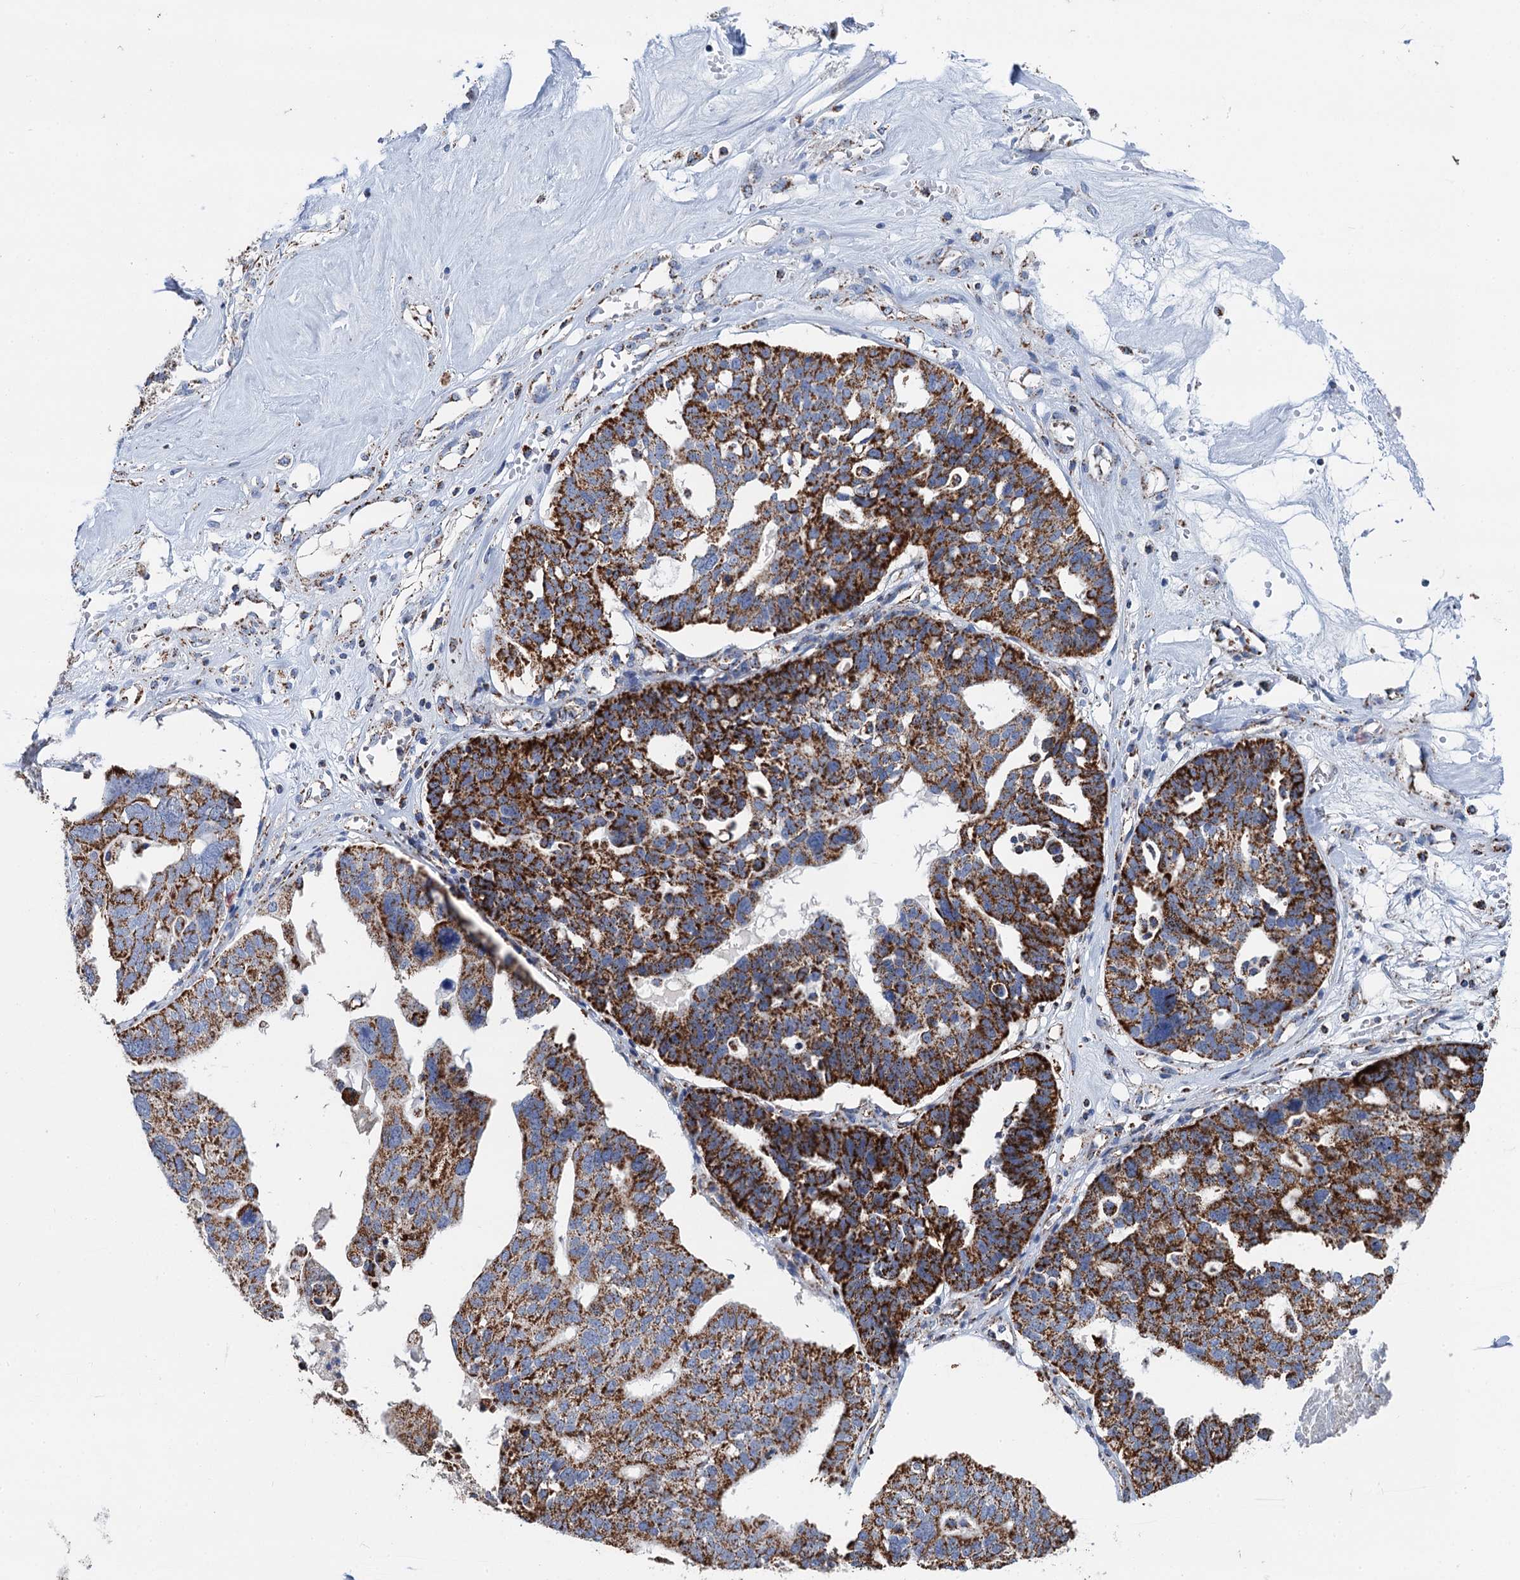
{"staining": {"intensity": "strong", "quantity": ">75%", "location": "cytoplasmic/membranous"}, "tissue": "ovarian cancer", "cell_type": "Tumor cells", "image_type": "cancer", "snomed": [{"axis": "morphology", "description": "Cystadenocarcinoma, serous, NOS"}, {"axis": "topography", "description": "Ovary"}], "caption": "Protein staining of ovarian cancer (serous cystadenocarcinoma) tissue demonstrates strong cytoplasmic/membranous expression in approximately >75% of tumor cells.", "gene": "IVD", "patient": {"sex": "female", "age": 59}}